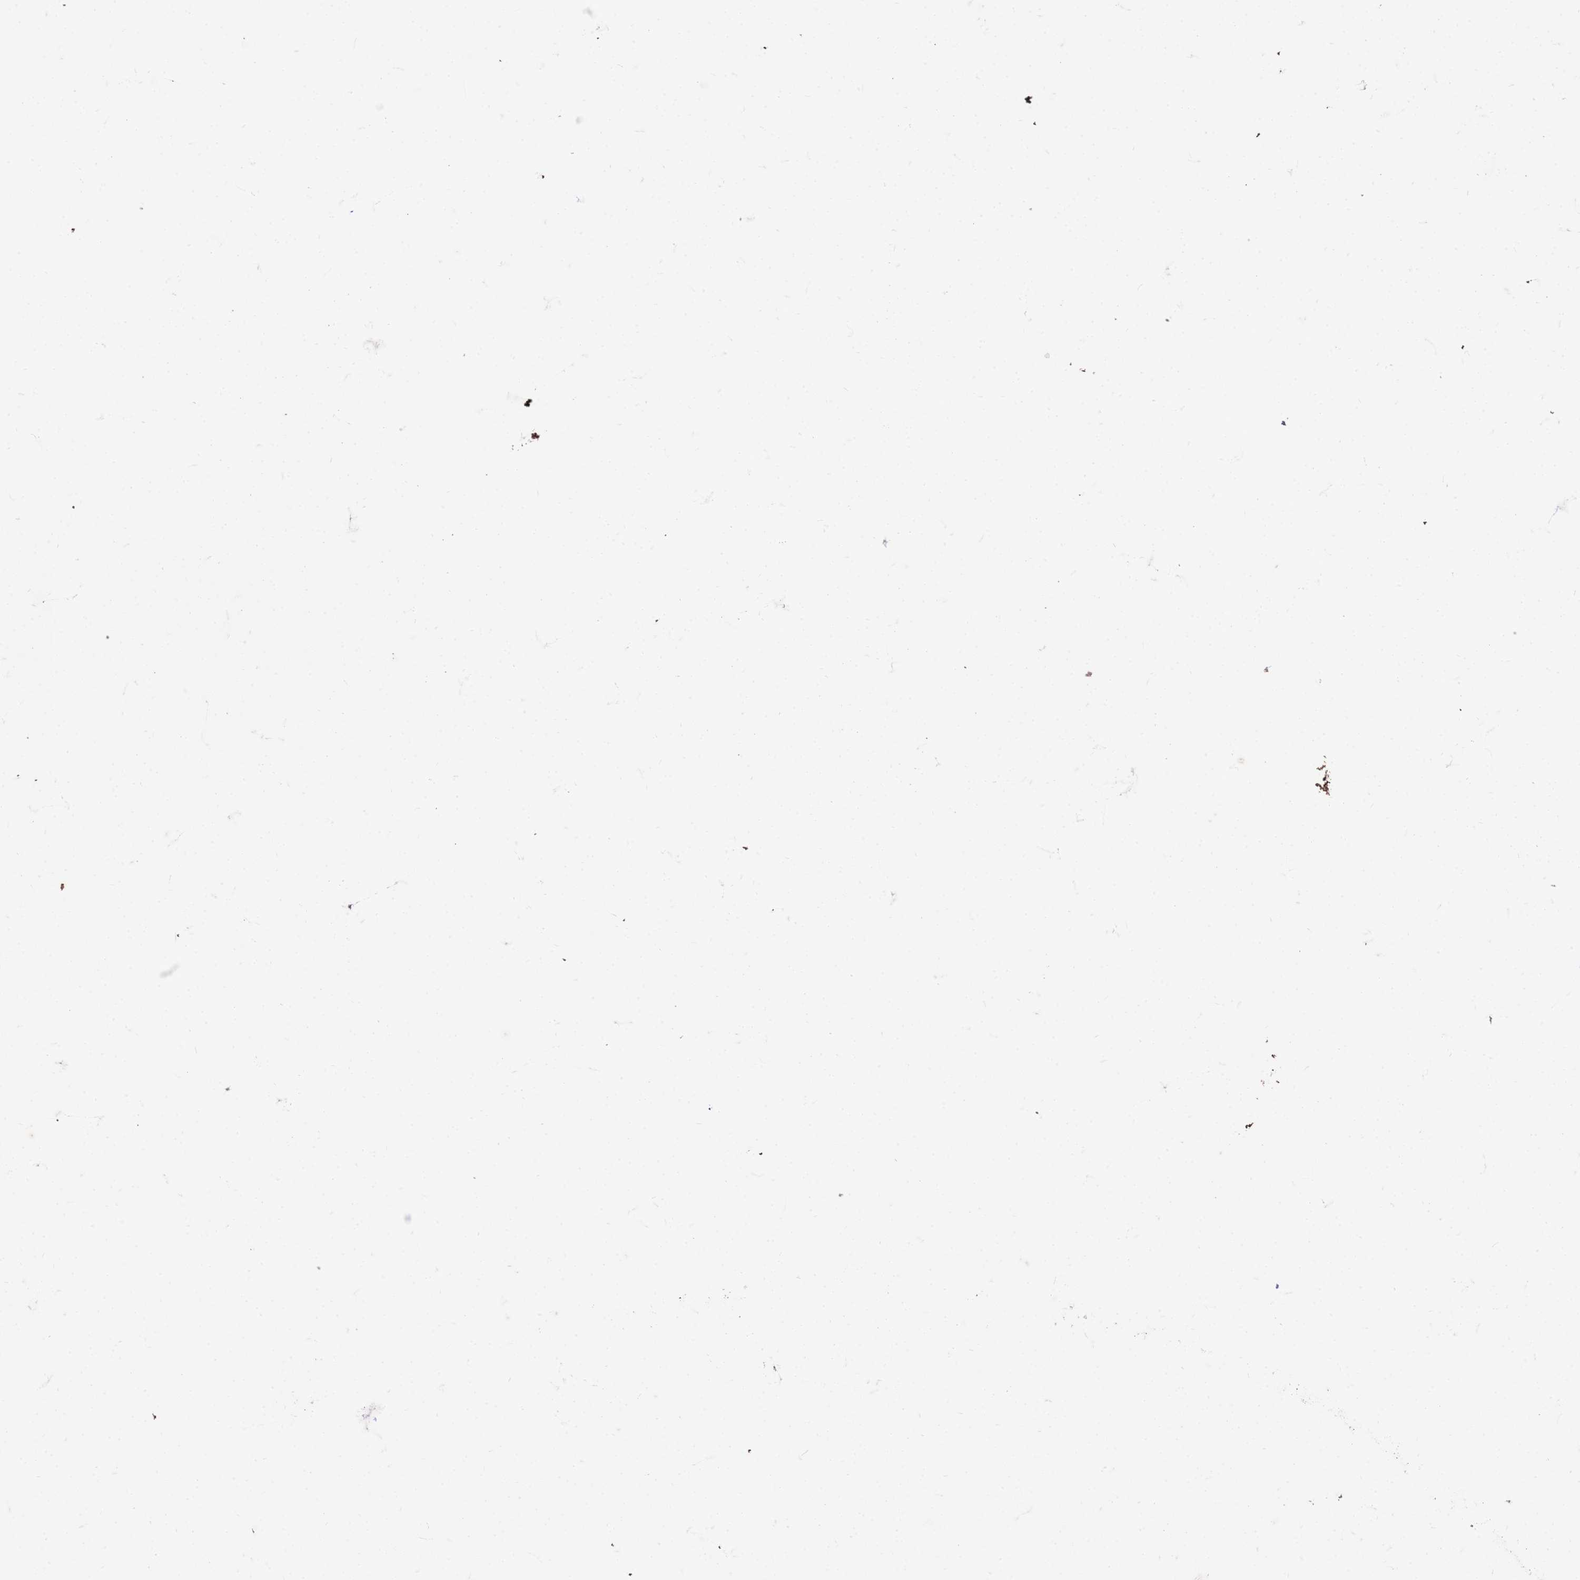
{"staining": {"intensity": "moderate", "quantity": ">75%", "location": "cytoplasmic/membranous"}, "tissue": "prostate cancer", "cell_type": "Tumor cells", "image_type": "cancer", "snomed": [{"axis": "morphology", "description": "Adenocarcinoma, Low grade"}, {"axis": "topography", "description": "Prostate"}], "caption": "Brown immunohistochemical staining in prostate cancer (low-grade adenocarcinoma) displays moderate cytoplasmic/membranous staining in about >75% of tumor cells.", "gene": "SLC25A15", "patient": {"sex": "male", "age": 74}}